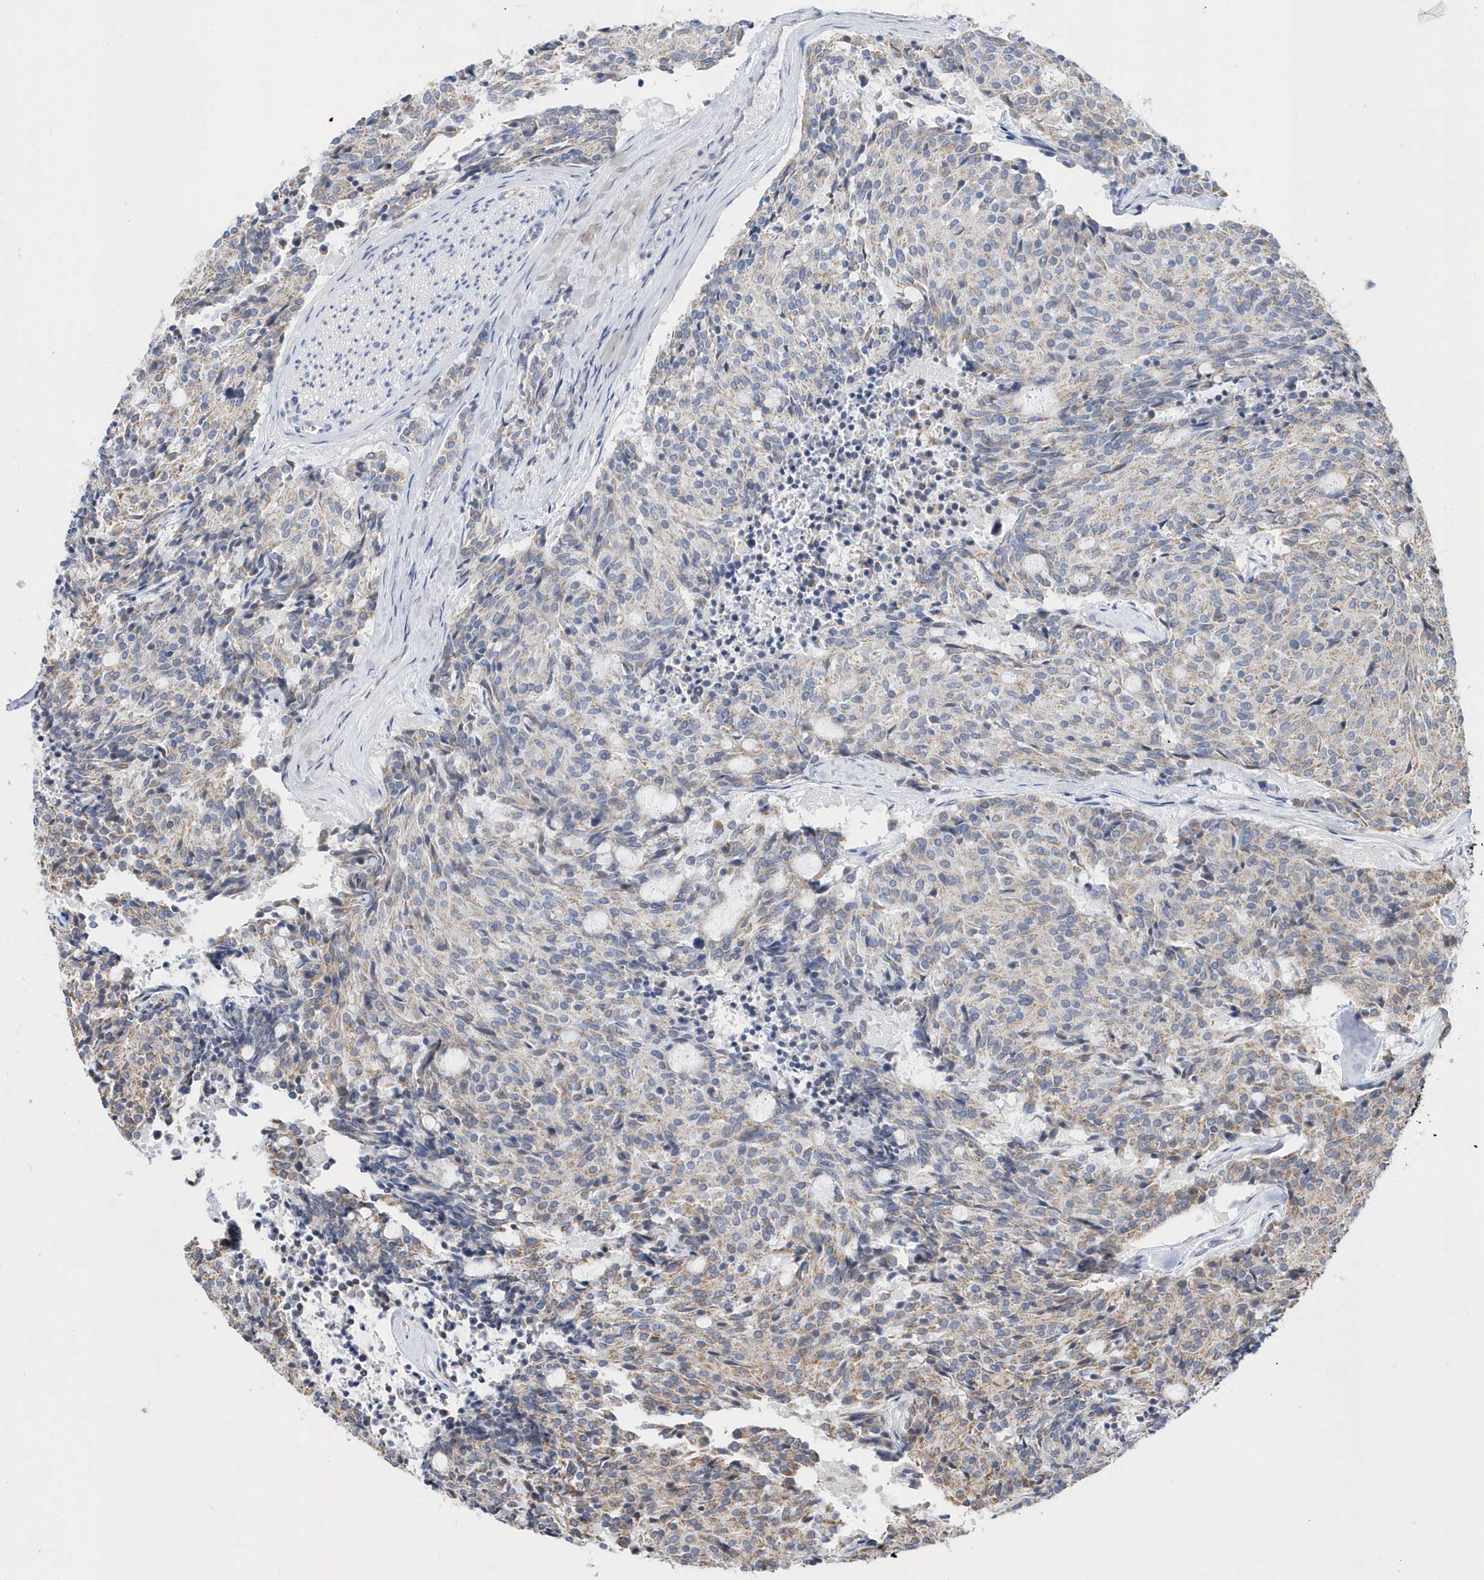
{"staining": {"intensity": "moderate", "quantity": "25%-75%", "location": "cytoplasmic/membranous"}, "tissue": "carcinoid", "cell_type": "Tumor cells", "image_type": "cancer", "snomed": [{"axis": "morphology", "description": "Carcinoid, malignant, NOS"}, {"axis": "topography", "description": "Pancreas"}], "caption": "Immunohistochemical staining of carcinoid (malignant) demonstrates moderate cytoplasmic/membranous protein staining in about 25%-75% of tumor cells.", "gene": "SPATA5", "patient": {"sex": "female", "age": 54}}